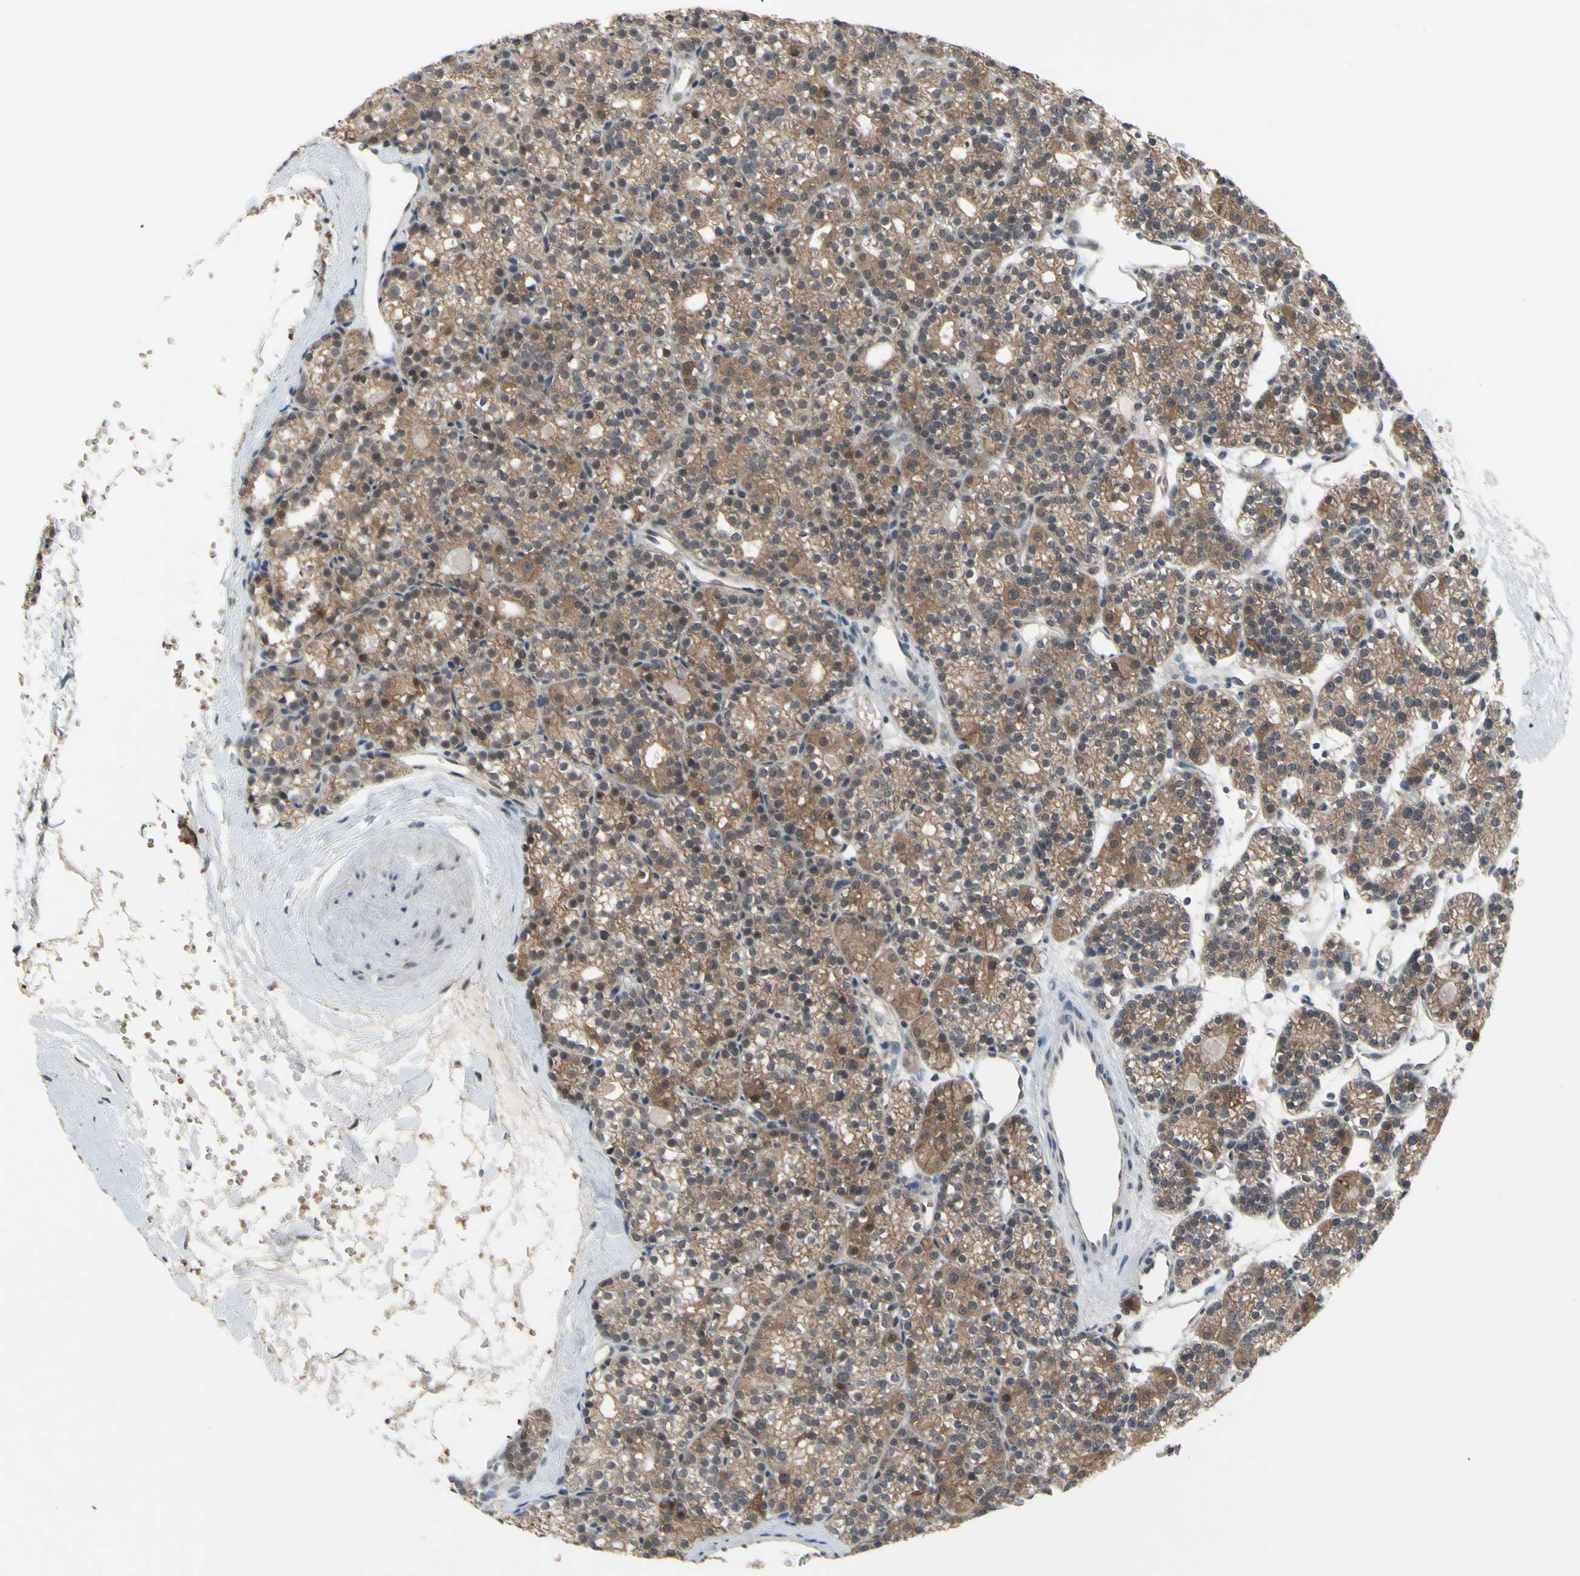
{"staining": {"intensity": "moderate", "quantity": ">75%", "location": "cytoplasmic/membranous"}, "tissue": "parathyroid gland", "cell_type": "Glandular cells", "image_type": "normal", "snomed": [{"axis": "morphology", "description": "Normal tissue, NOS"}, {"axis": "topography", "description": "Parathyroid gland"}], "caption": "Moderate cytoplasmic/membranous positivity for a protein is seen in about >75% of glandular cells of unremarkable parathyroid gland using IHC.", "gene": "TRDMT1", "patient": {"sex": "female", "age": 64}}